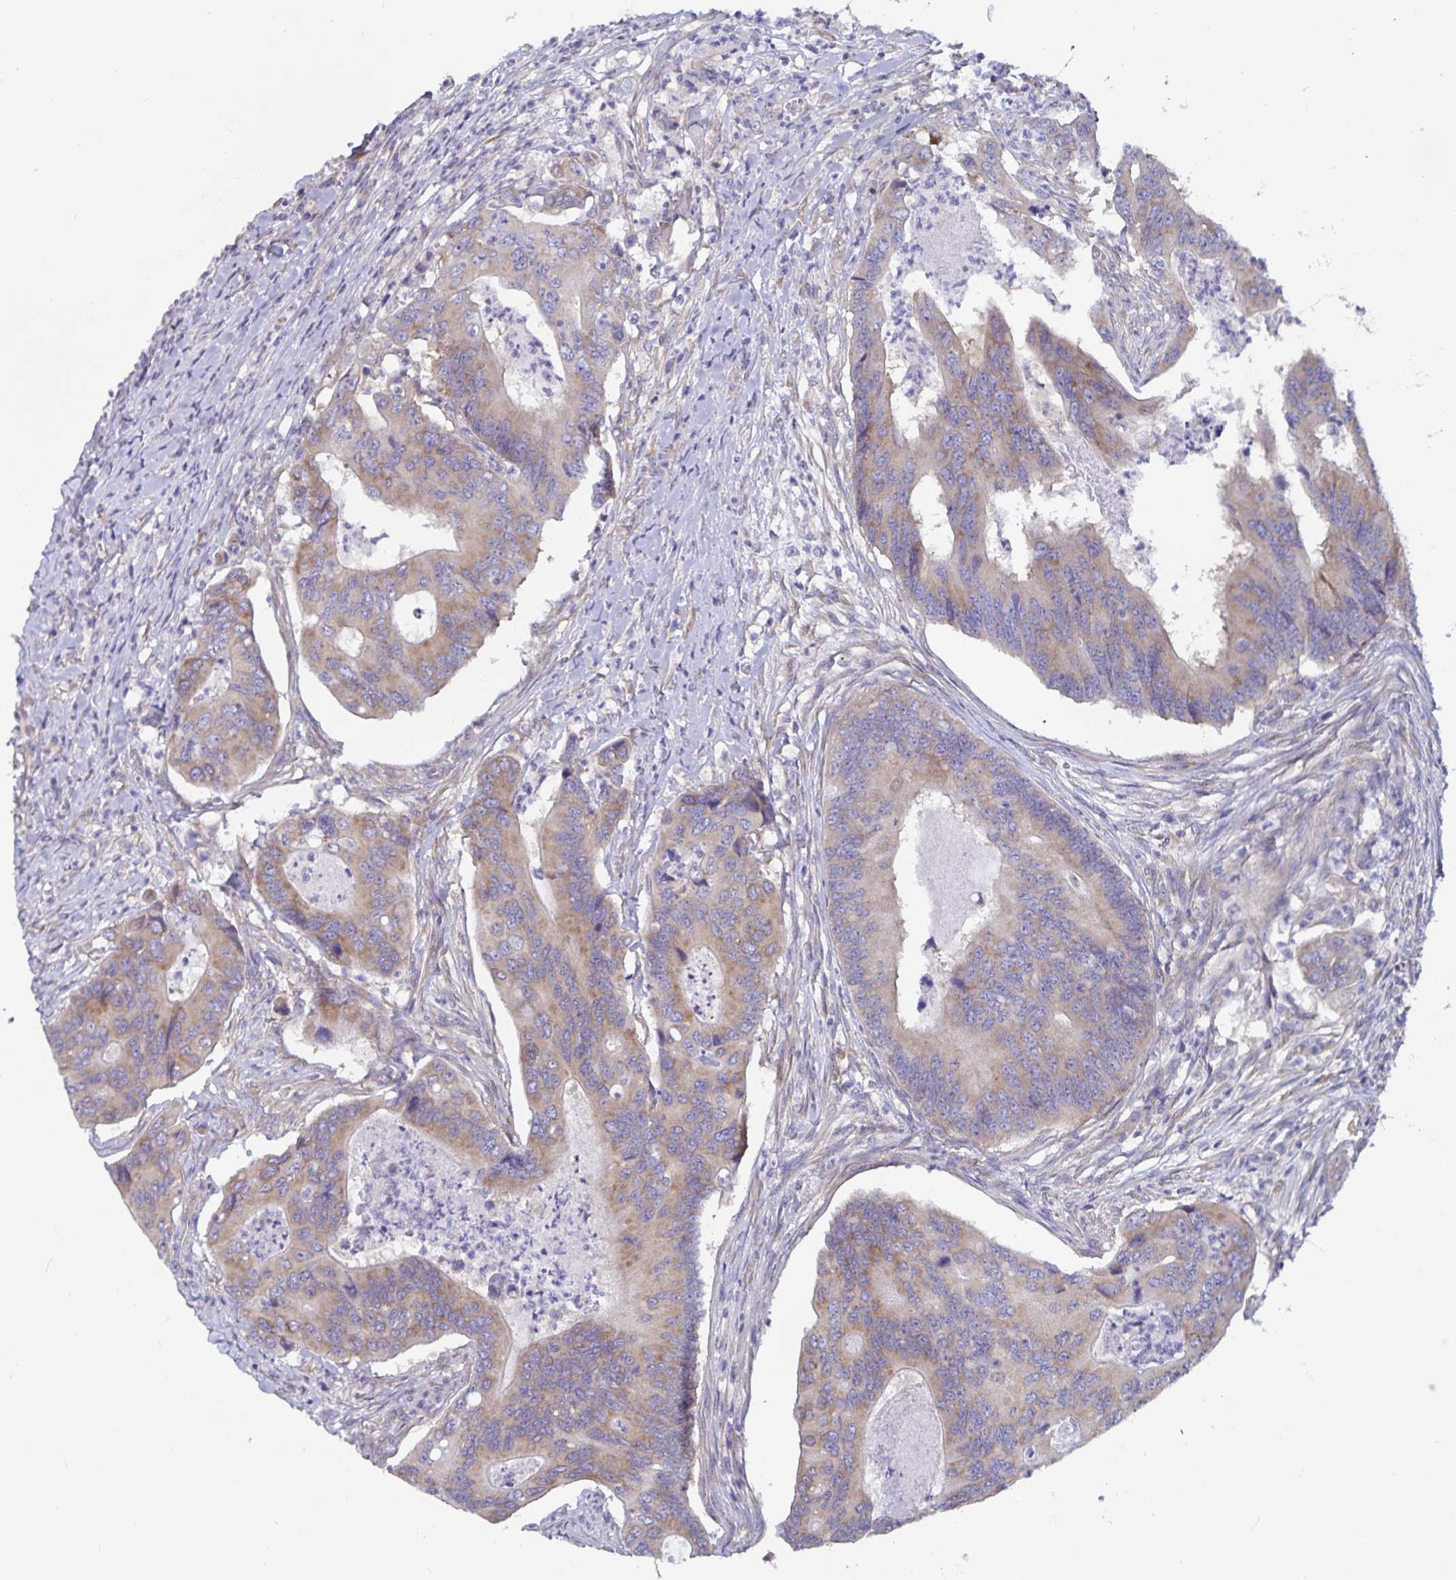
{"staining": {"intensity": "moderate", "quantity": ">75%", "location": "cytoplasmic/membranous"}, "tissue": "colorectal cancer", "cell_type": "Tumor cells", "image_type": "cancer", "snomed": [{"axis": "morphology", "description": "Adenocarcinoma, NOS"}, {"axis": "topography", "description": "Colon"}], "caption": "About >75% of tumor cells in colorectal cancer reveal moderate cytoplasmic/membranous protein staining as visualized by brown immunohistochemical staining.", "gene": "FAM120A", "patient": {"sex": "female", "age": 67}}